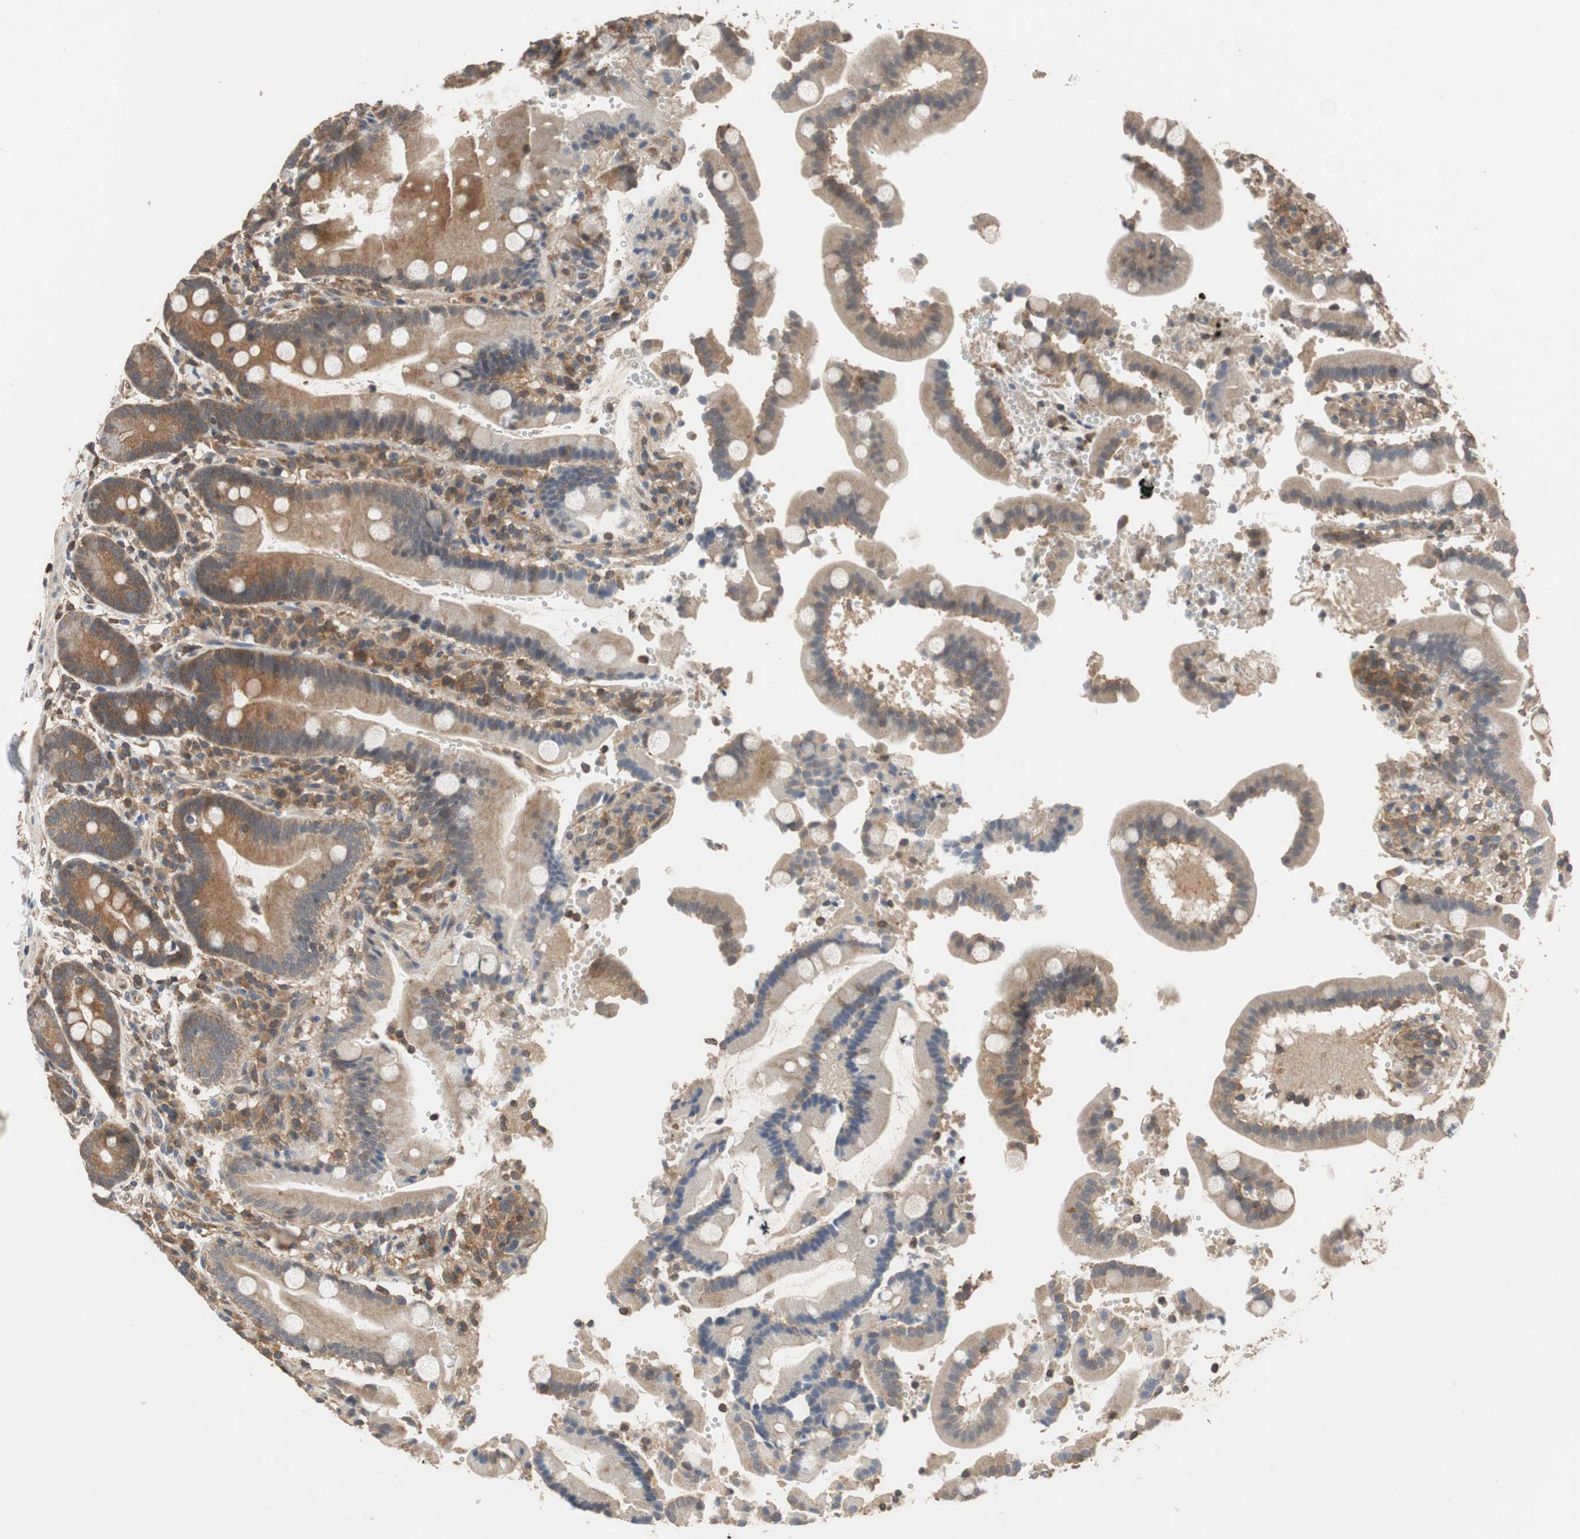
{"staining": {"intensity": "moderate", "quantity": ">75%", "location": "cytoplasmic/membranous"}, "tissue": "duodenum", "cell_type": "Glandular cells", "image_type": "normal", "snomed": [{"axis": "morphology", "description": "Normal tissue, NOS"}, {"axis": "topography", "description": "Small intestine, NOS"}], "caption": "Duodenum stained with DAB IHC reveals medium levels of moderate cytoplasmic/membranous expression in approximately >75% of glandular cells.", "gene": "MAP4K2", "patient": {"sex": "female", "age": 71}}